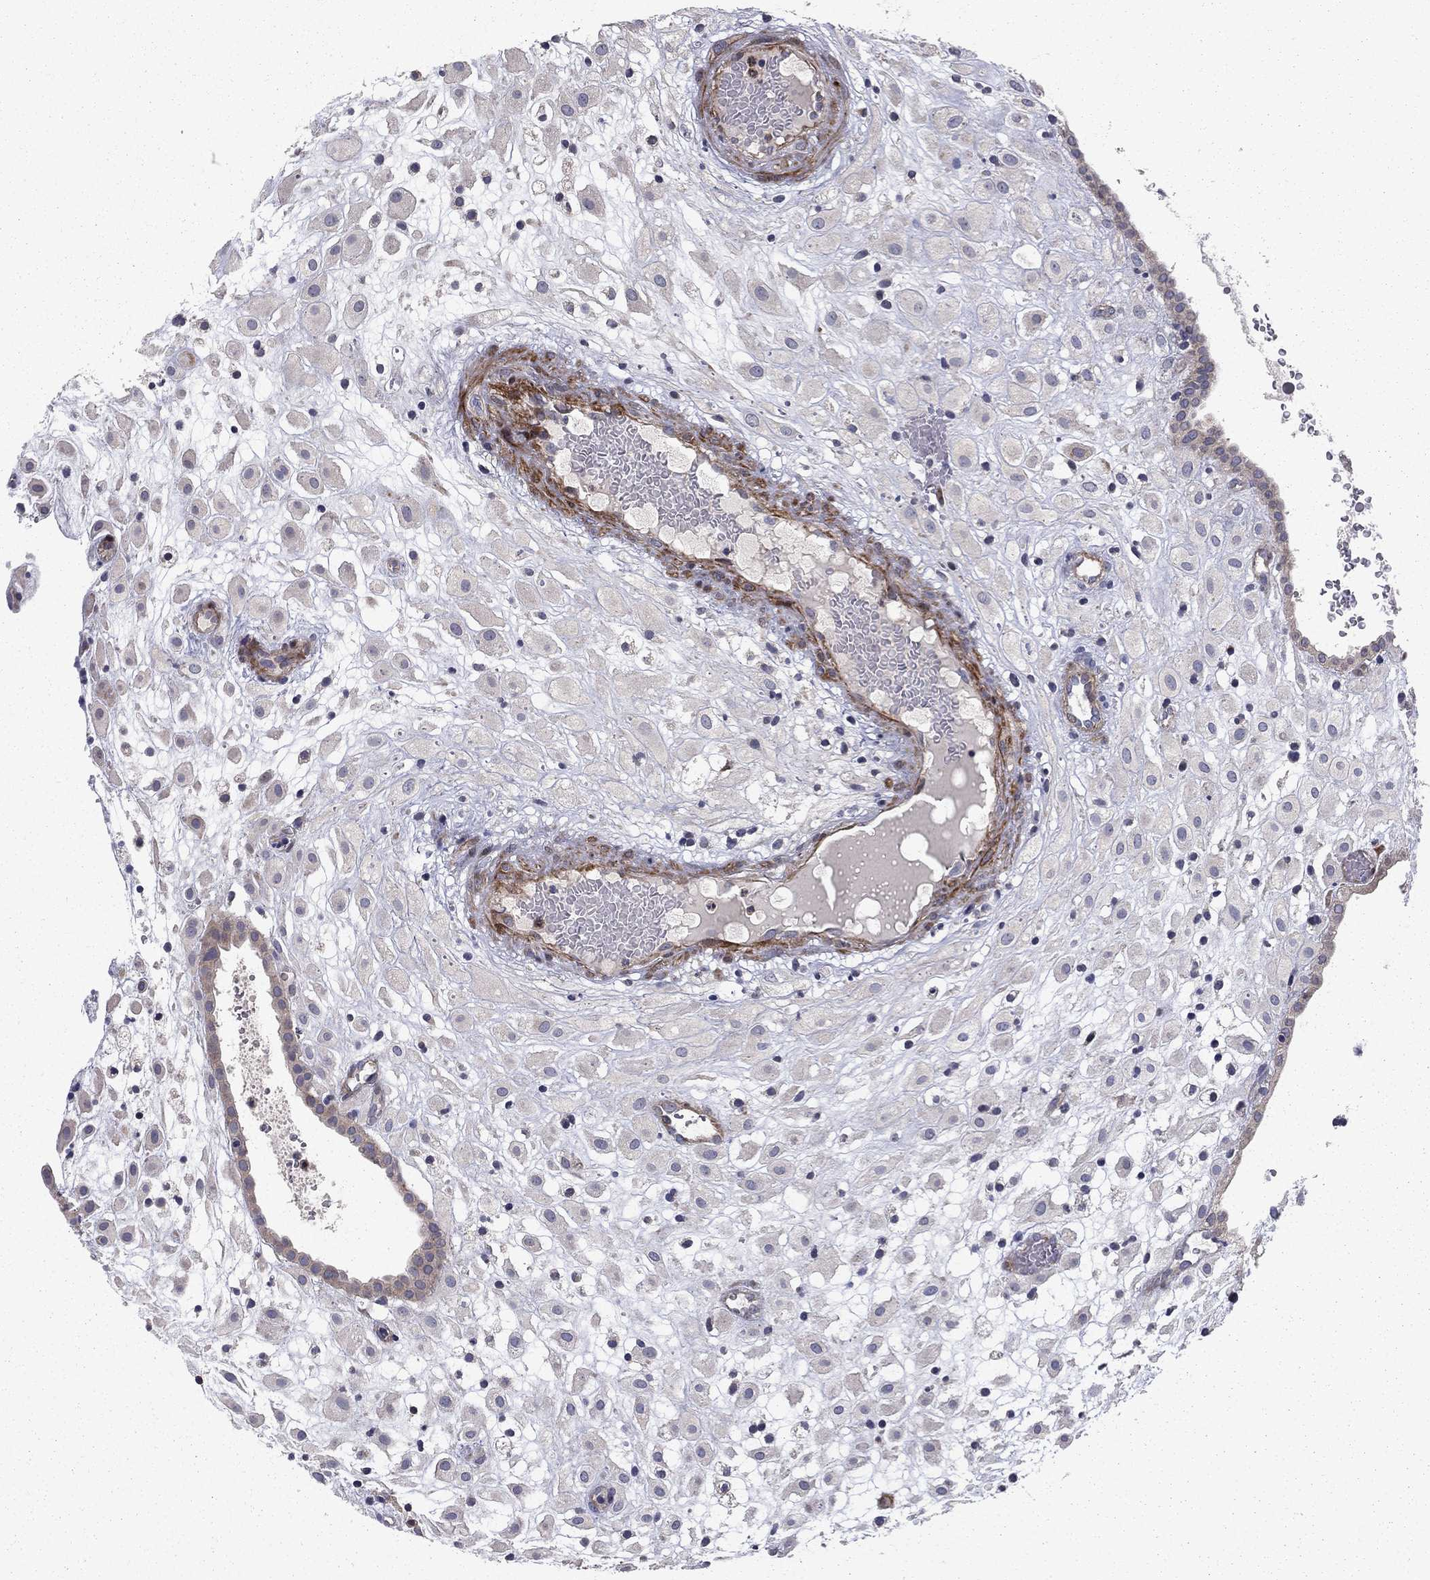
{"staining": {"intensity": "negative", "quantity": "none", "location": "none"}, "tissue": "placenta", "cell_type": "Decidual cells", "image_type": "normal", "snomed": [{"axis": "morphology", "description": "Normal tissue, NOS"}, {"axis": "topography", "description": "Placenta"}], "caption": "A photomicrograph of placenta stained for a protein demonstrates no brown staining in decidual cells.", "gene": "MIOS", "patient": {"sex": "female", "age": 24}}